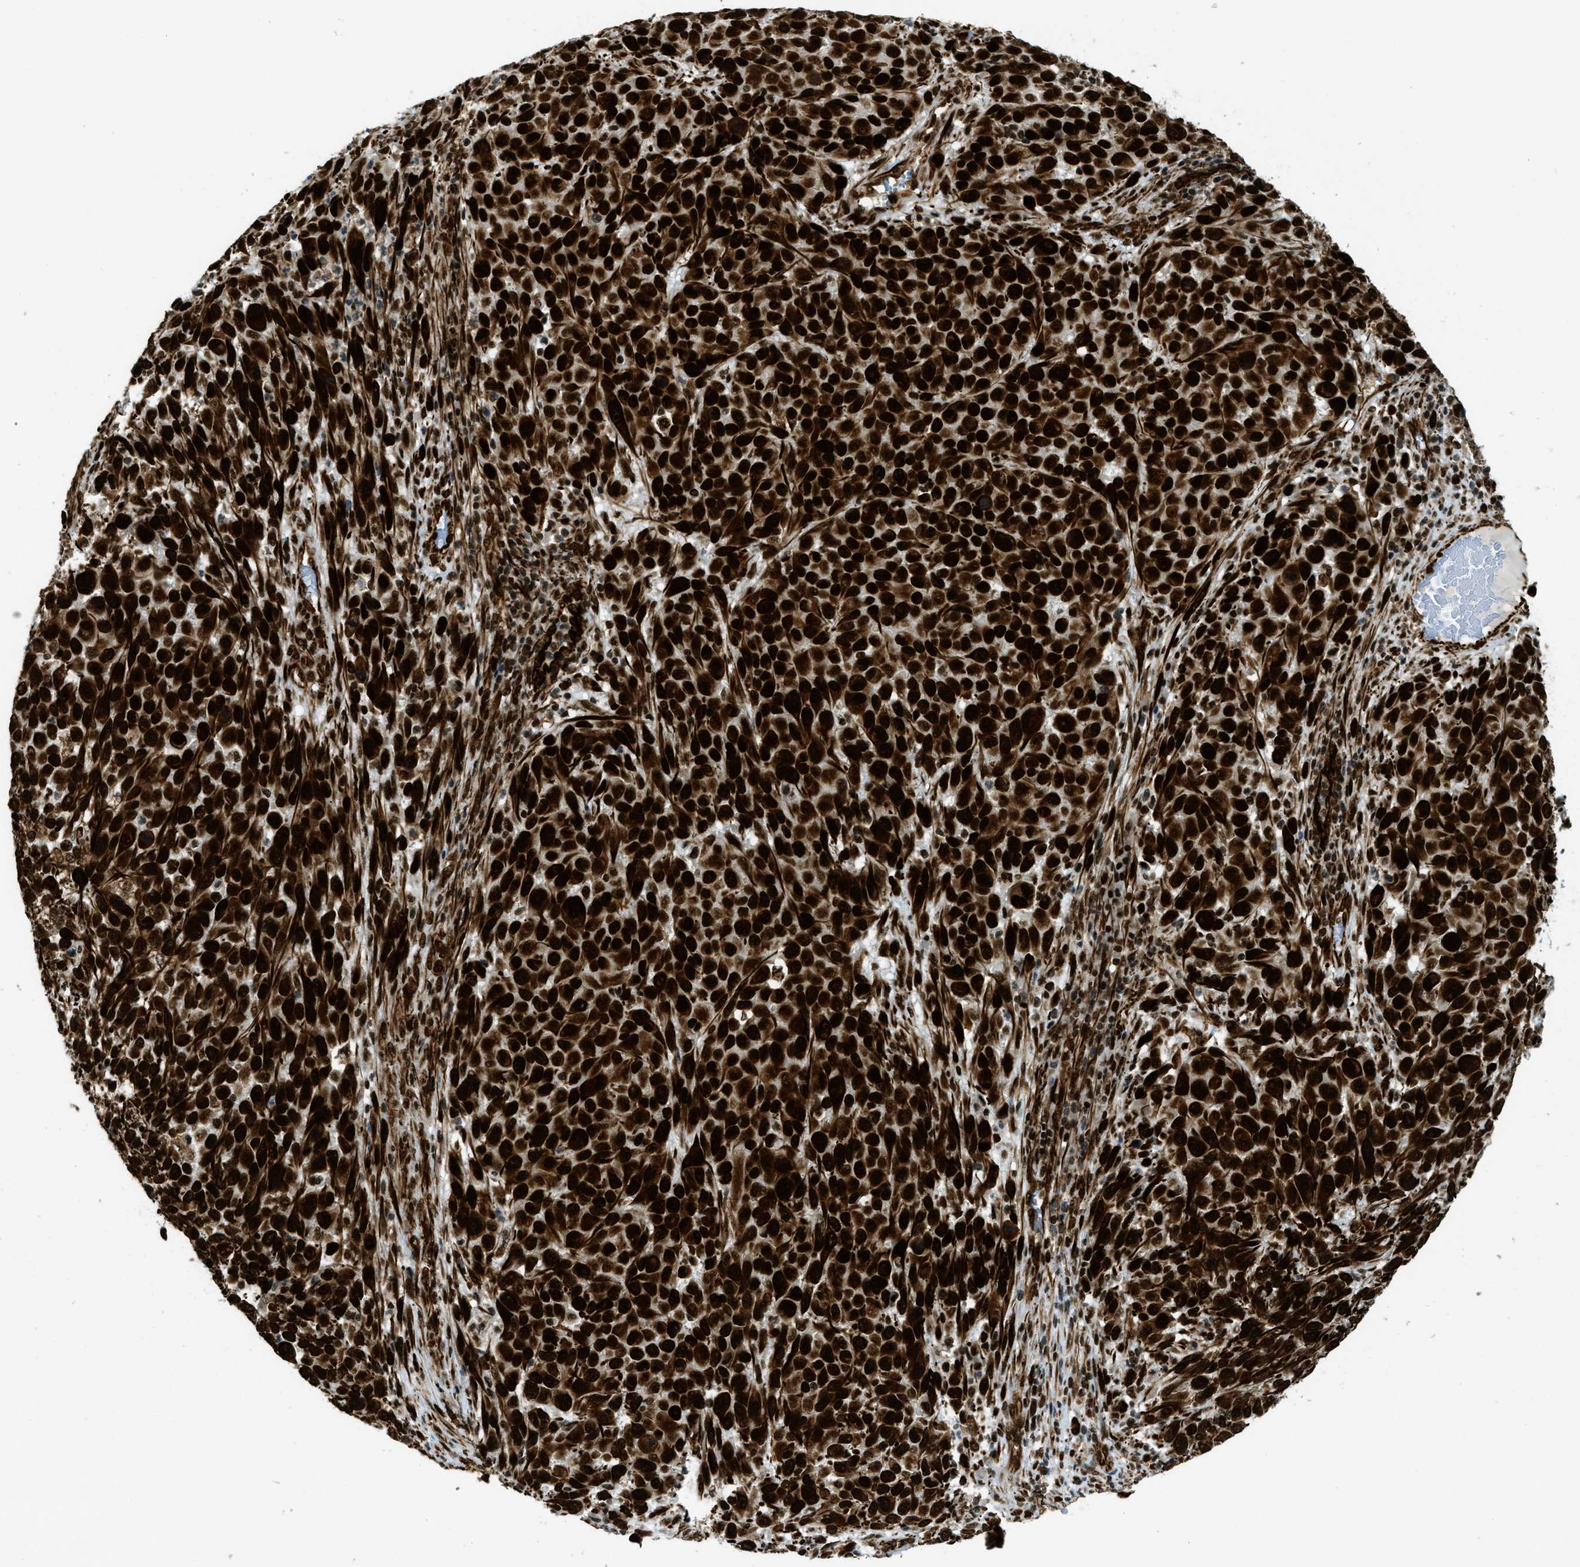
{"staining": {"intensity": "strong", "quantity": ">75%", "location": "cytoplasmic/membranous,nuclear"}, "tissue": "melanoma", "cell_type": "Tumor cells", "image_type": "cancer", "snomed": [{"axis": "morphology", "description": "Malignant melanoma, Metastatic site"}, {"axis": "topography", "description": "Lymph node"}], "caption": "A micrograph showing strong cytoplasmic/membranous and nuclear positivity in approximately >75% of tumor cells in melanoma, as visualized by brown immunohistochemical staining.", "gene": "ZFR", "patient": {"sex": "male", "age": 61}}